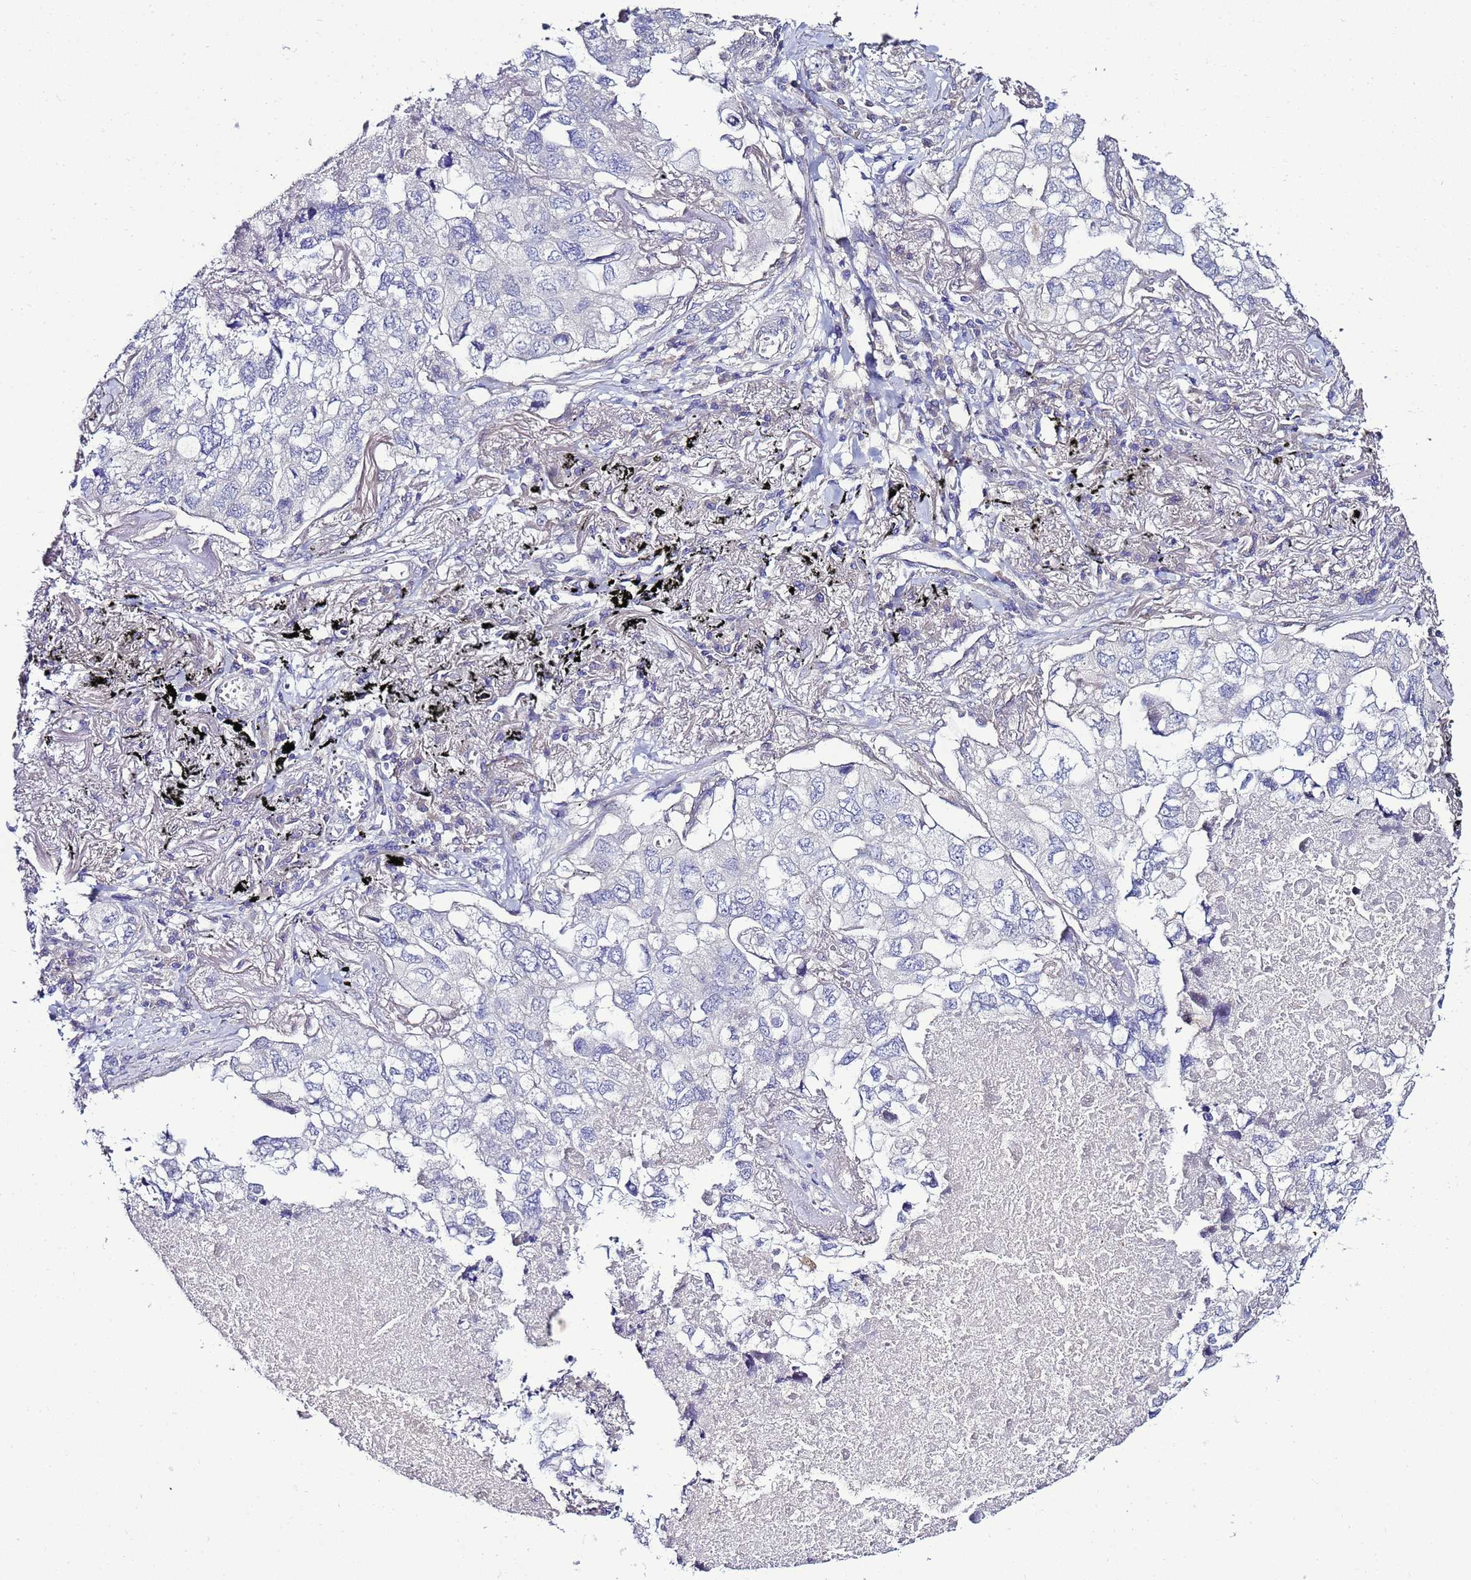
{"staining": {"intensity": "negative", "quantity": "none", "location": "none"}, "tissue": "lung cancer", "cell_type": "Tumor cells", "image_type": "cancer", "snomed": [{"axis": "morphology", "description": "Adenocarcinoma, NOS"}, {"axis": "topography", "description": "Lung"}], "caption": "This is an immunohistochemistry micrograph of lung cancer (adenocarcinoma). There is no expression in tumor cells.", "gene": "FAM166B", "patient": {"sex": "male", "age": 65}}